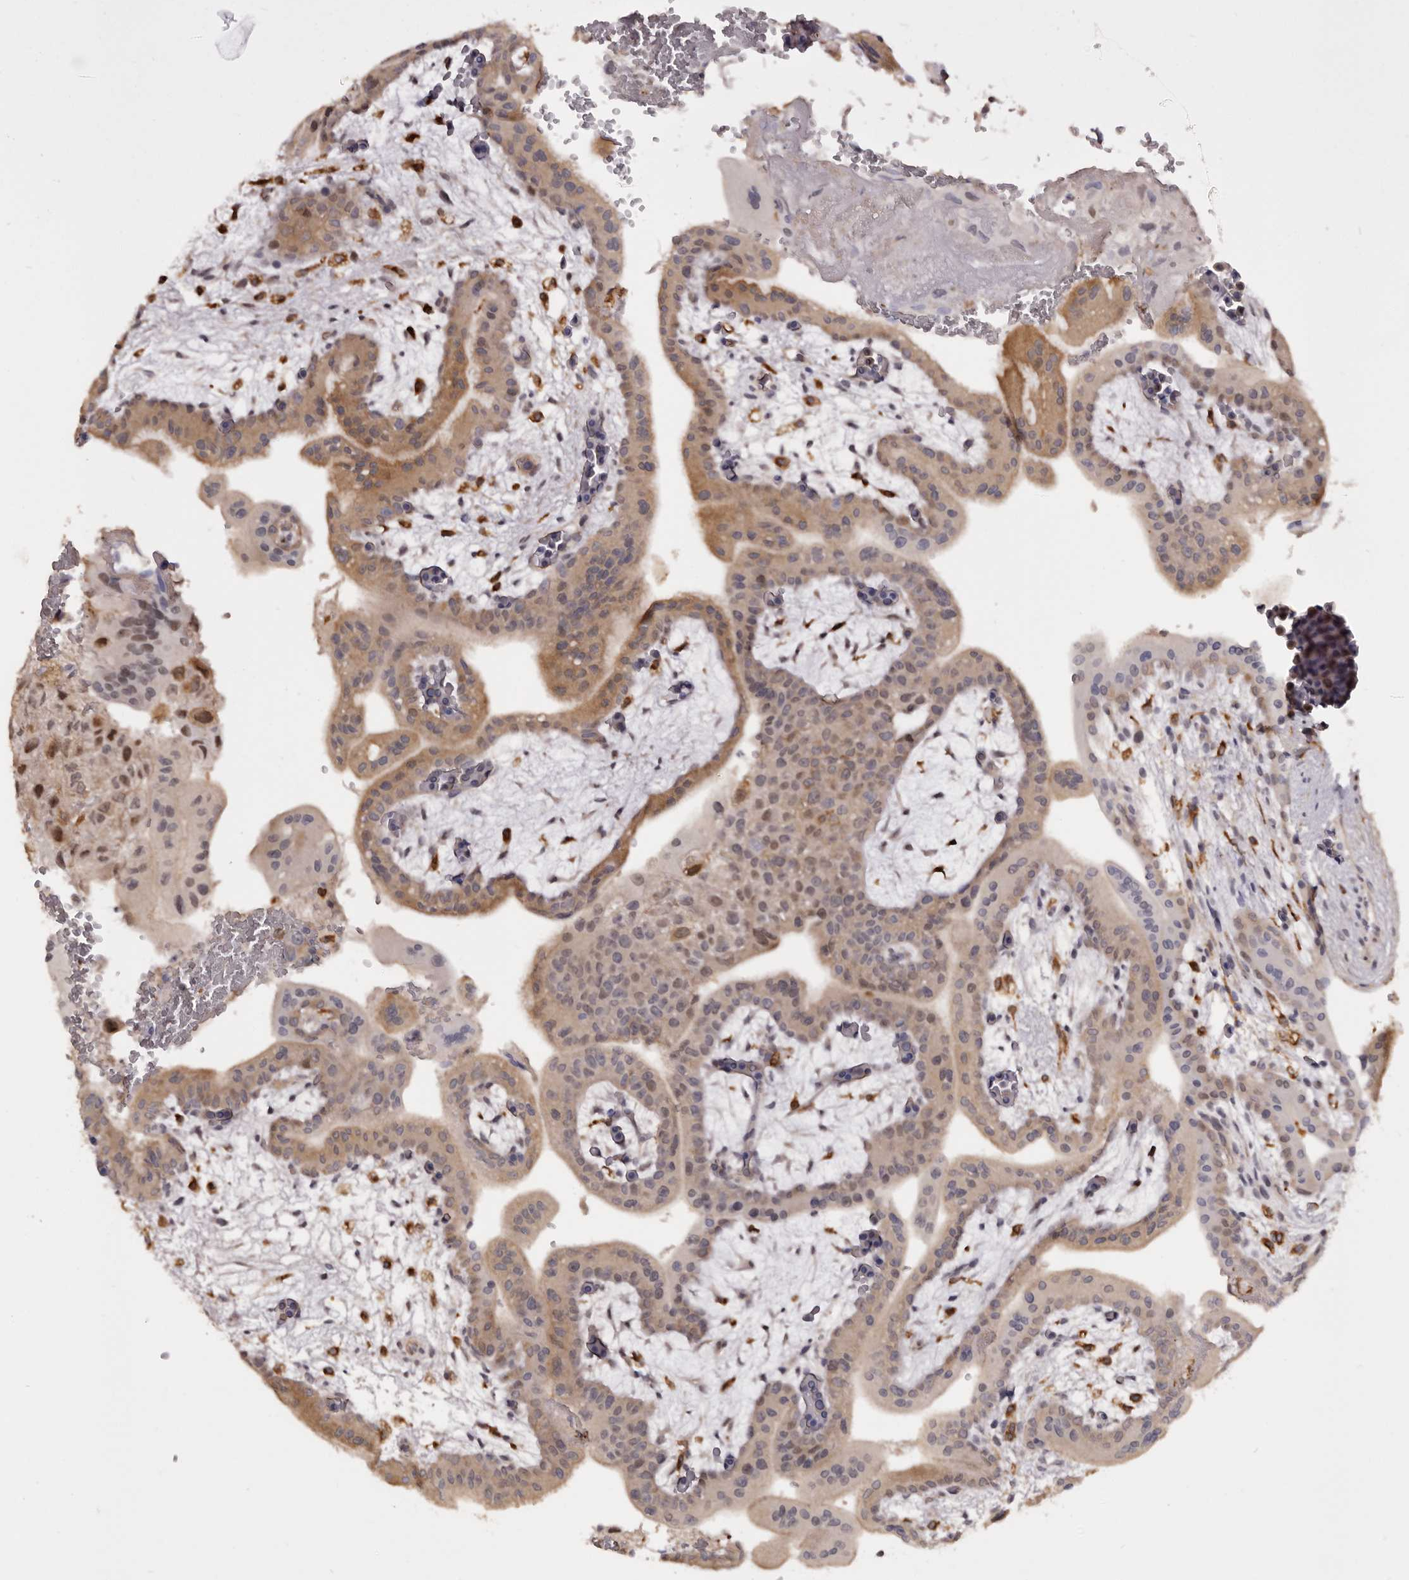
{"staining": {"intensity": "moderate", "quantity": ">75%", "location": "cytoplasmic/membranous"}, "tissue": "placenta", "cell_type": "Decidual cells", "image_type": "normal", "snomed": [{"axis": "morphology", "description": "Normal tissue, NOS"}, {"axis": "topography", "description": "Placenta"}], "caption": "Protein staining exhibits moderate cytoplasmic/membranous expression in approximately >75% of decidual cells in unremarkable placenta.", "gene": "TNNI1", "patient": {"sex": "female", "age": 35}}